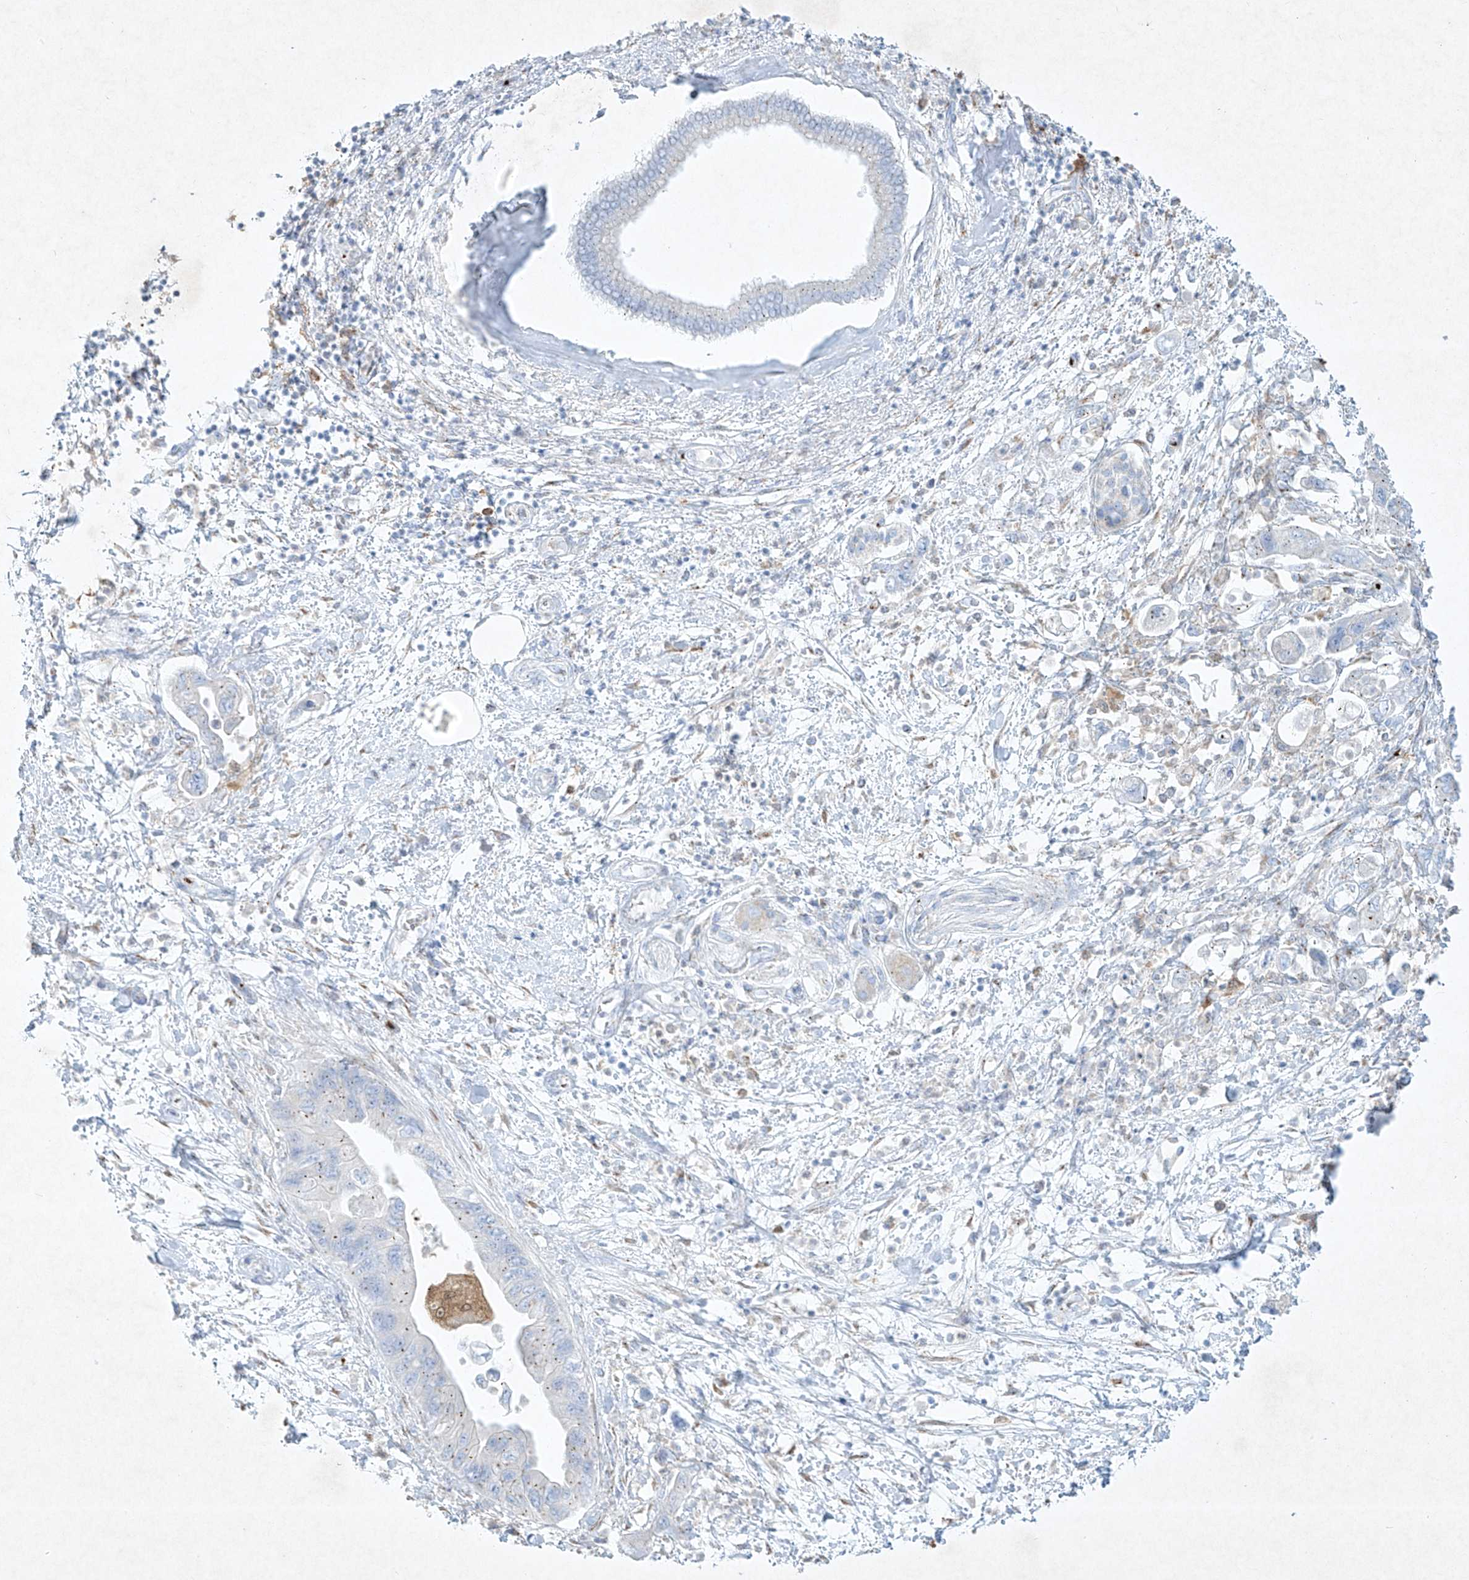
{"staining": {"intensity": "weak", "quantity": "<25%", "location": "cytoplasmic/membranous"}, "tissue": "pancreatic cancer", "cell_type": "Tumor cells", "image_type": "cancer", "snomed": [{"axis": "morphology", "description": "Adenocarcinoma, NOS"}, {"axis": "topography", "description": "Pancreas"}], "caption": "High magnification brightfield microscopy of pancreatic adenocarcinoma stained with DAB (3,3'-diaminobenzidine) (brown) and counterstained with hematoxylin (blue): tumor cells show no significant expression.", "gene": "PLEK", "patient": {"sex": "female", "age": 73}}